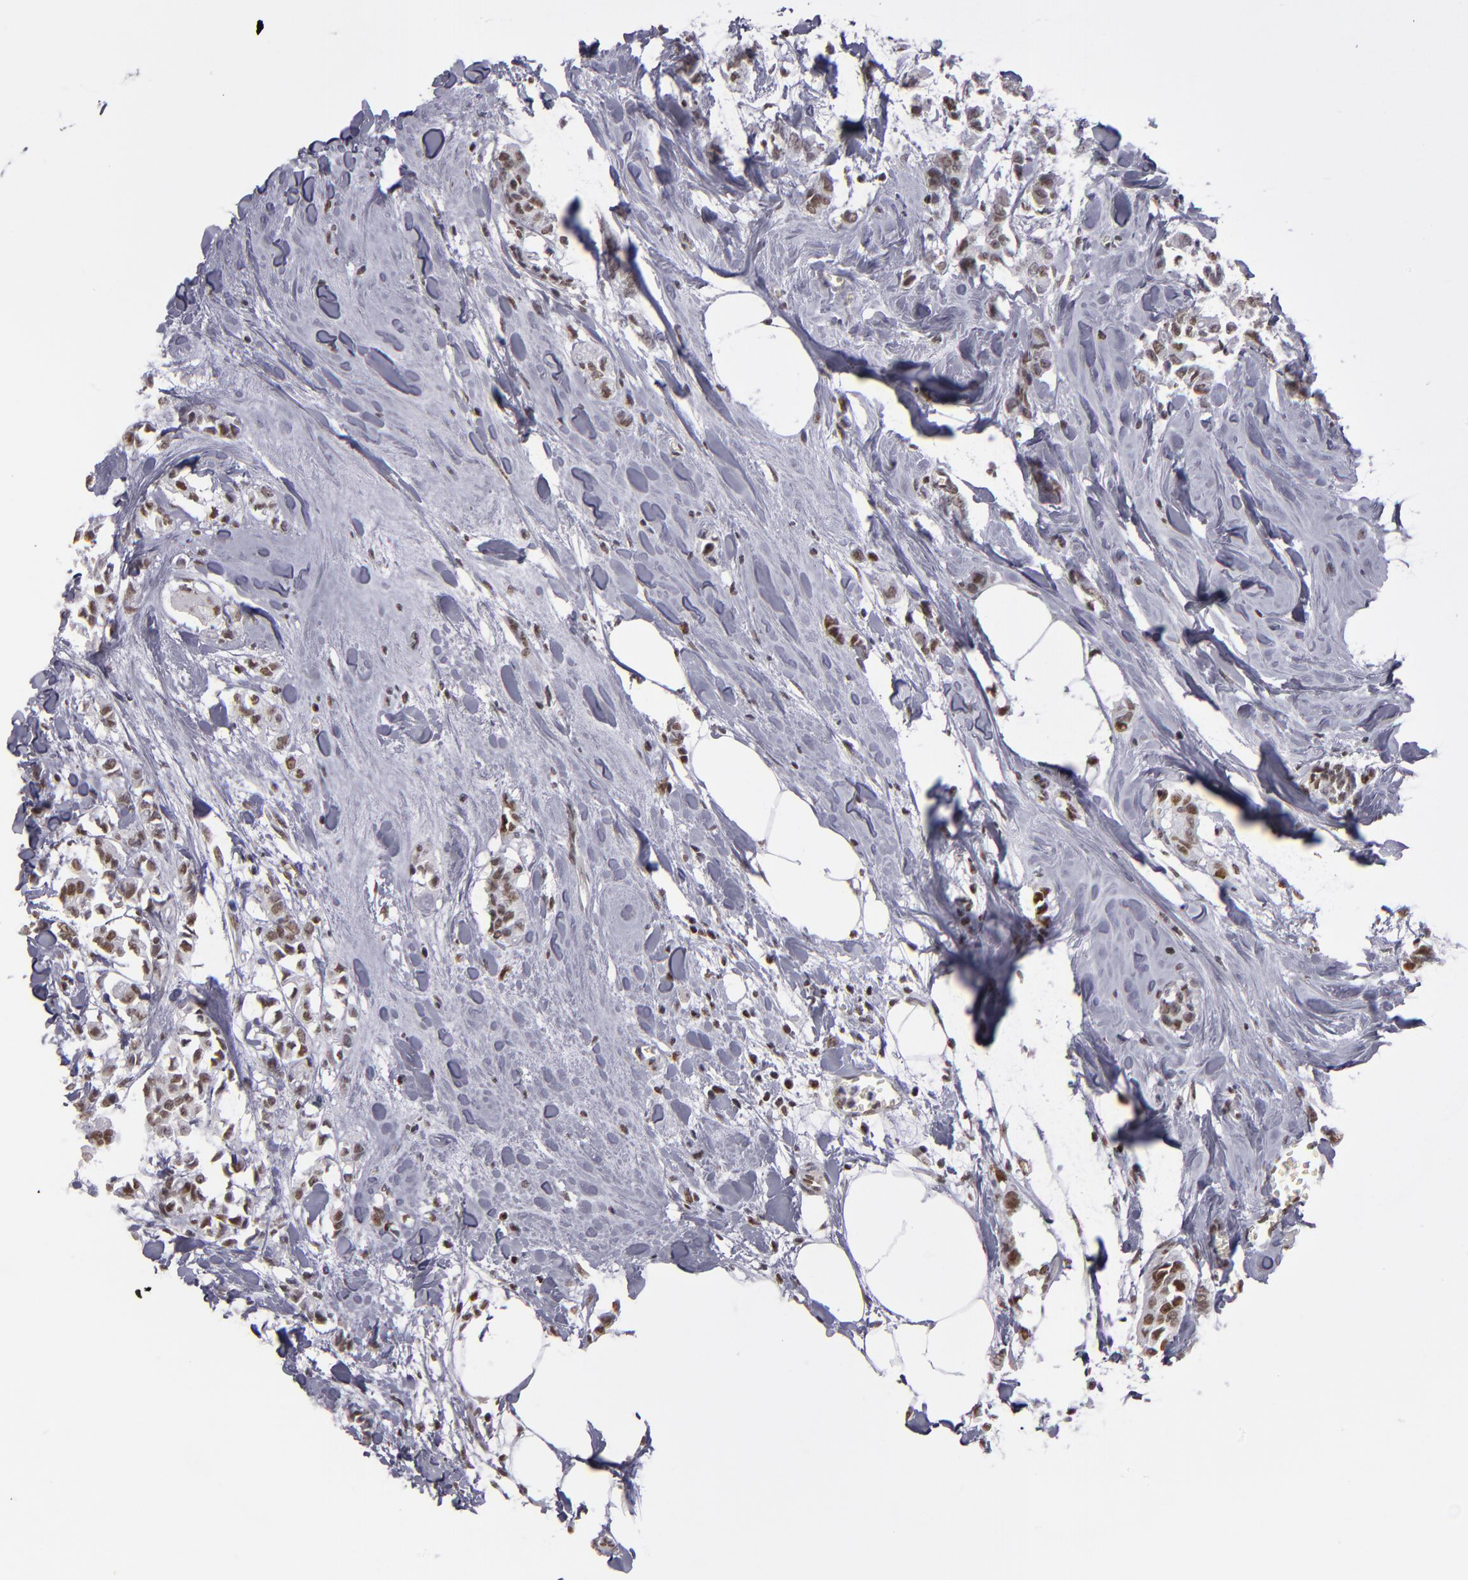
{"staining": {"intensity": "moderate", "quantity": ">75%", "location": "nuclear"}, "tissue": "breast cancer", "cell_type": "Tumor cells", "image_type": "cancer", "snomed": [{"axis": "morphology", "description": "Duct carcinoma"}, {"axis": "topography", "description": "Breast"}], "caption": "There is medium levels of moderate nuclear expression in tumor cells of breast intraductal carcinoma, as demonstrated by immunohistochemical staining (brown color).", "gene": "TERF2", "patient": {"sex": "female", "age": 84}}